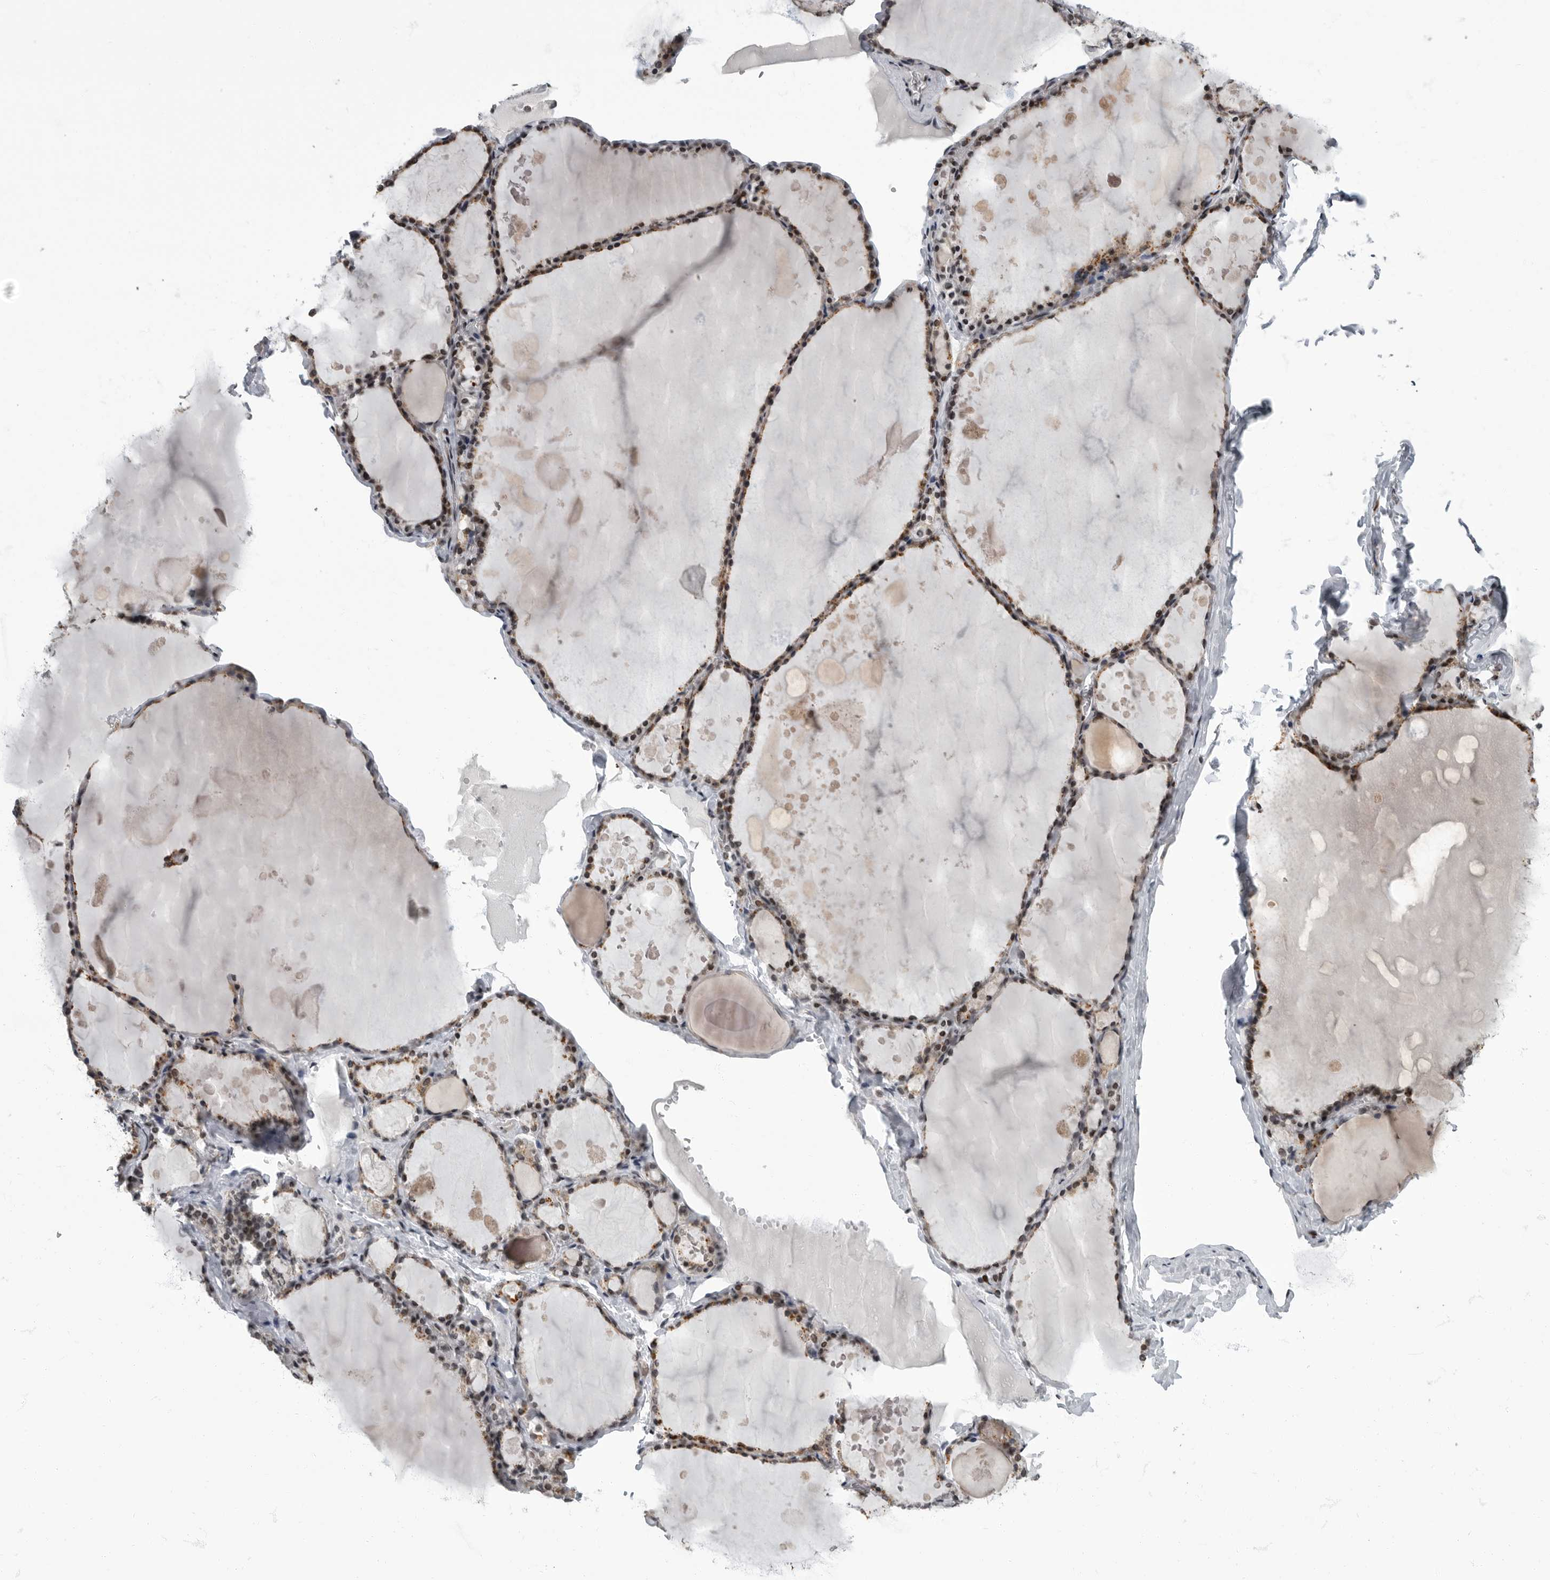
{"staining": {"intensity": "moderate", "quantity": ">75%", "location": "cytoplasmic/membranous,nuclear"}, "tissue": "thyroid gland", "cell_type": "Glandular cells", "image_type": "normal", "snomed": [{"axis": "morphology", "description": "Normal tissue, NOS"}, {"axis": "topography", "description": "Thyroid gland"}], "caption": "A high-resolution micrograph shows immunohistochemistry (IHC) staining of benign thyroid gland, which reveals moderate cytoplasmic/membranous,nuclear expression in approximately >75% of glandular cells. The protein of interest is stained brown, and the nuclei are stained in blue (DAB (3,3'-diaminobenzidine) IHC with brightfield microscopy, high magnification).", "gene": "EVI5", "patient": {"sex": "male", "age": 56}}